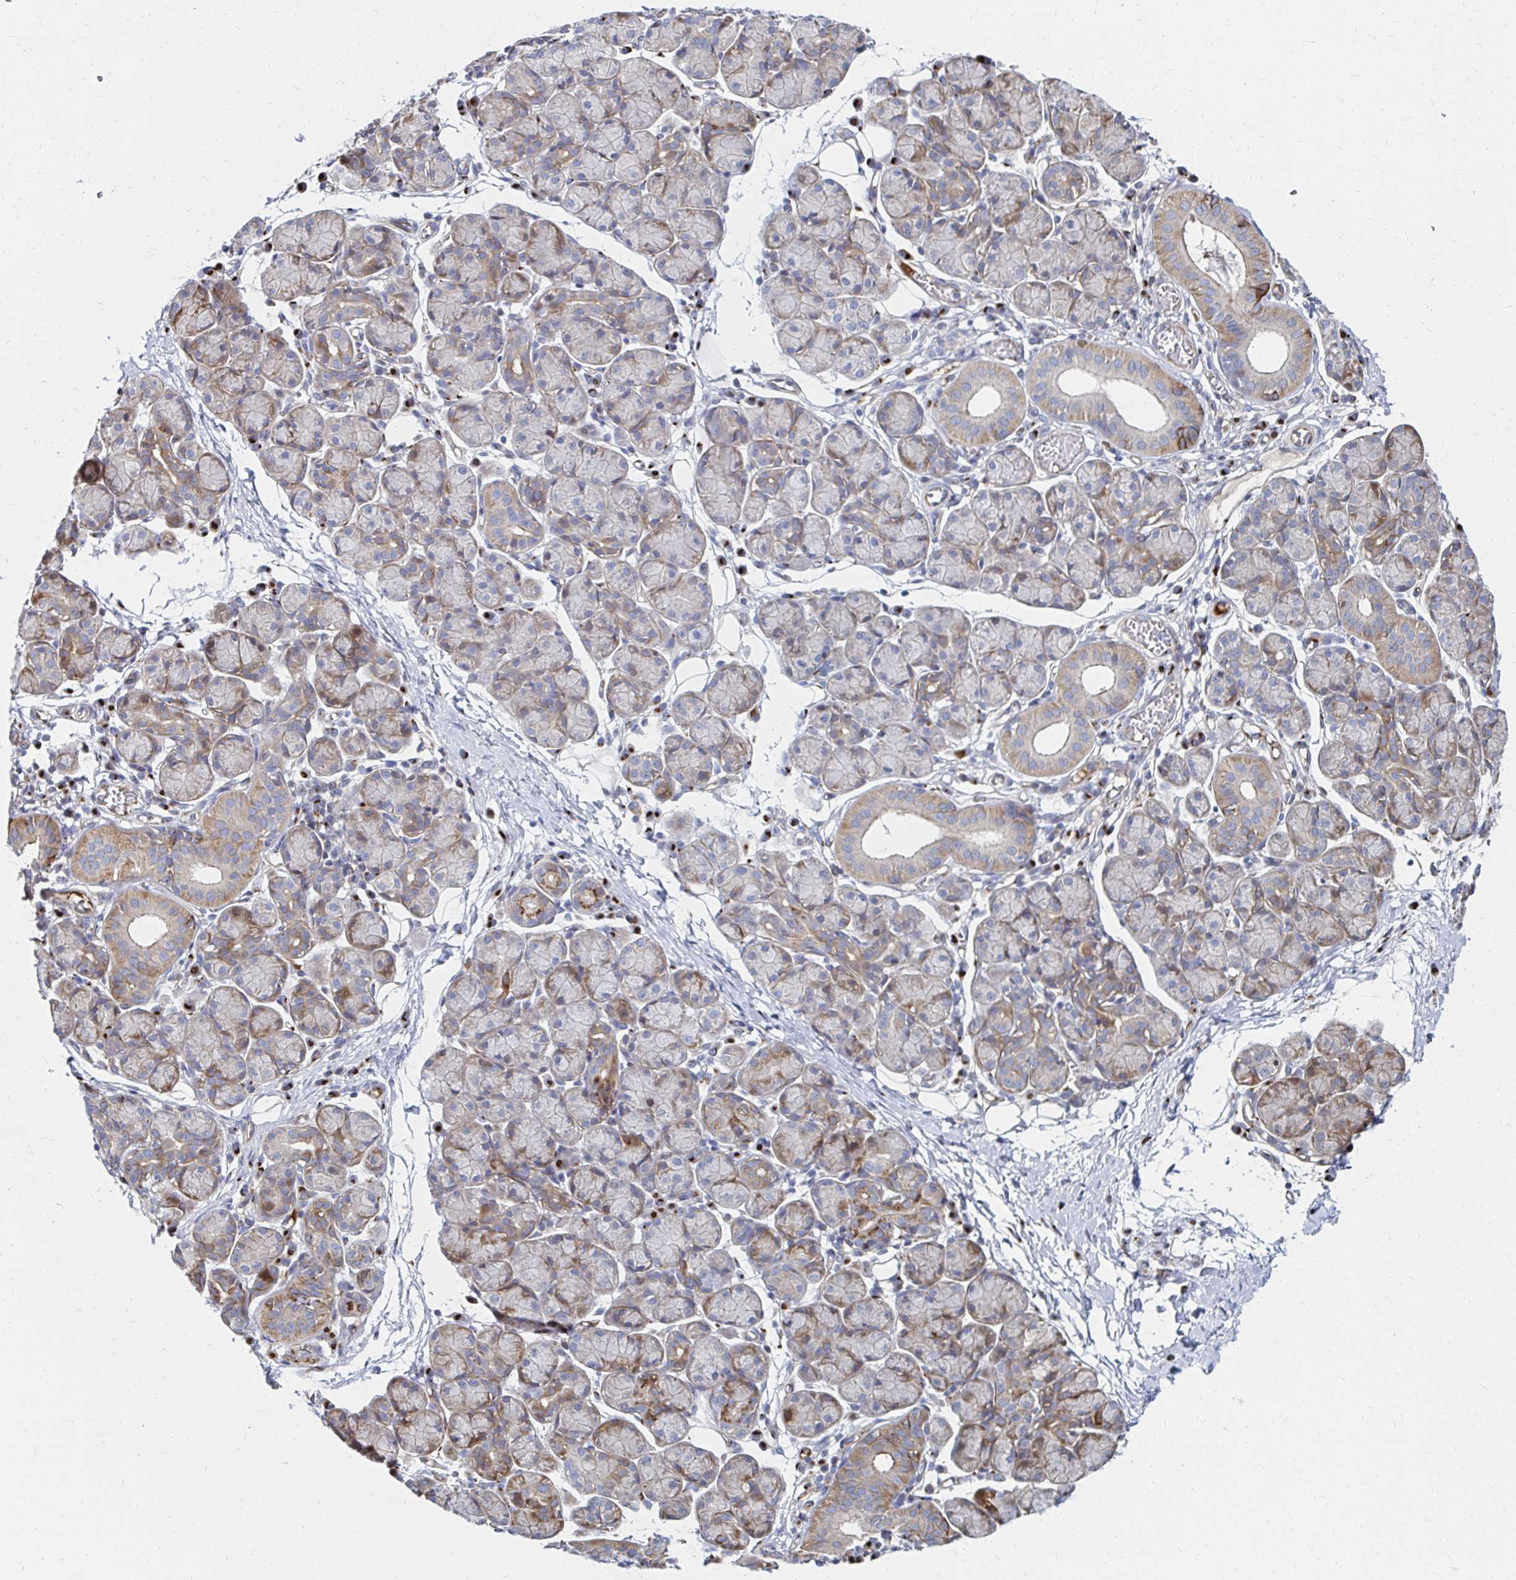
{"staining": {"intensity": "moderate", "quantity": "25%-75%", "location": "cytoplasmic/membranous"}, "tissue": "salivary gland", "cell_type": "Glandular cells", "image_type": "normal", "snomed": [{"axis": "morphology", "description": "Normal tissue, NOS"}, {"axis": "morphology", "description": "Inflammation, NOS"}, {"axis": "topography", "description": "Lymph node"}, {"axis": "topography", "description": "Salivary gland"}], "caption": "Immunohistochemistry (IHC) of unremarkable salivary gland shows medium levels of moderate cytoplasmic/membranous staining in approximately 25%-75% of glandular cells.", "gene": "MAN1A1", "patient": {"sex": "male", "age": 3}}